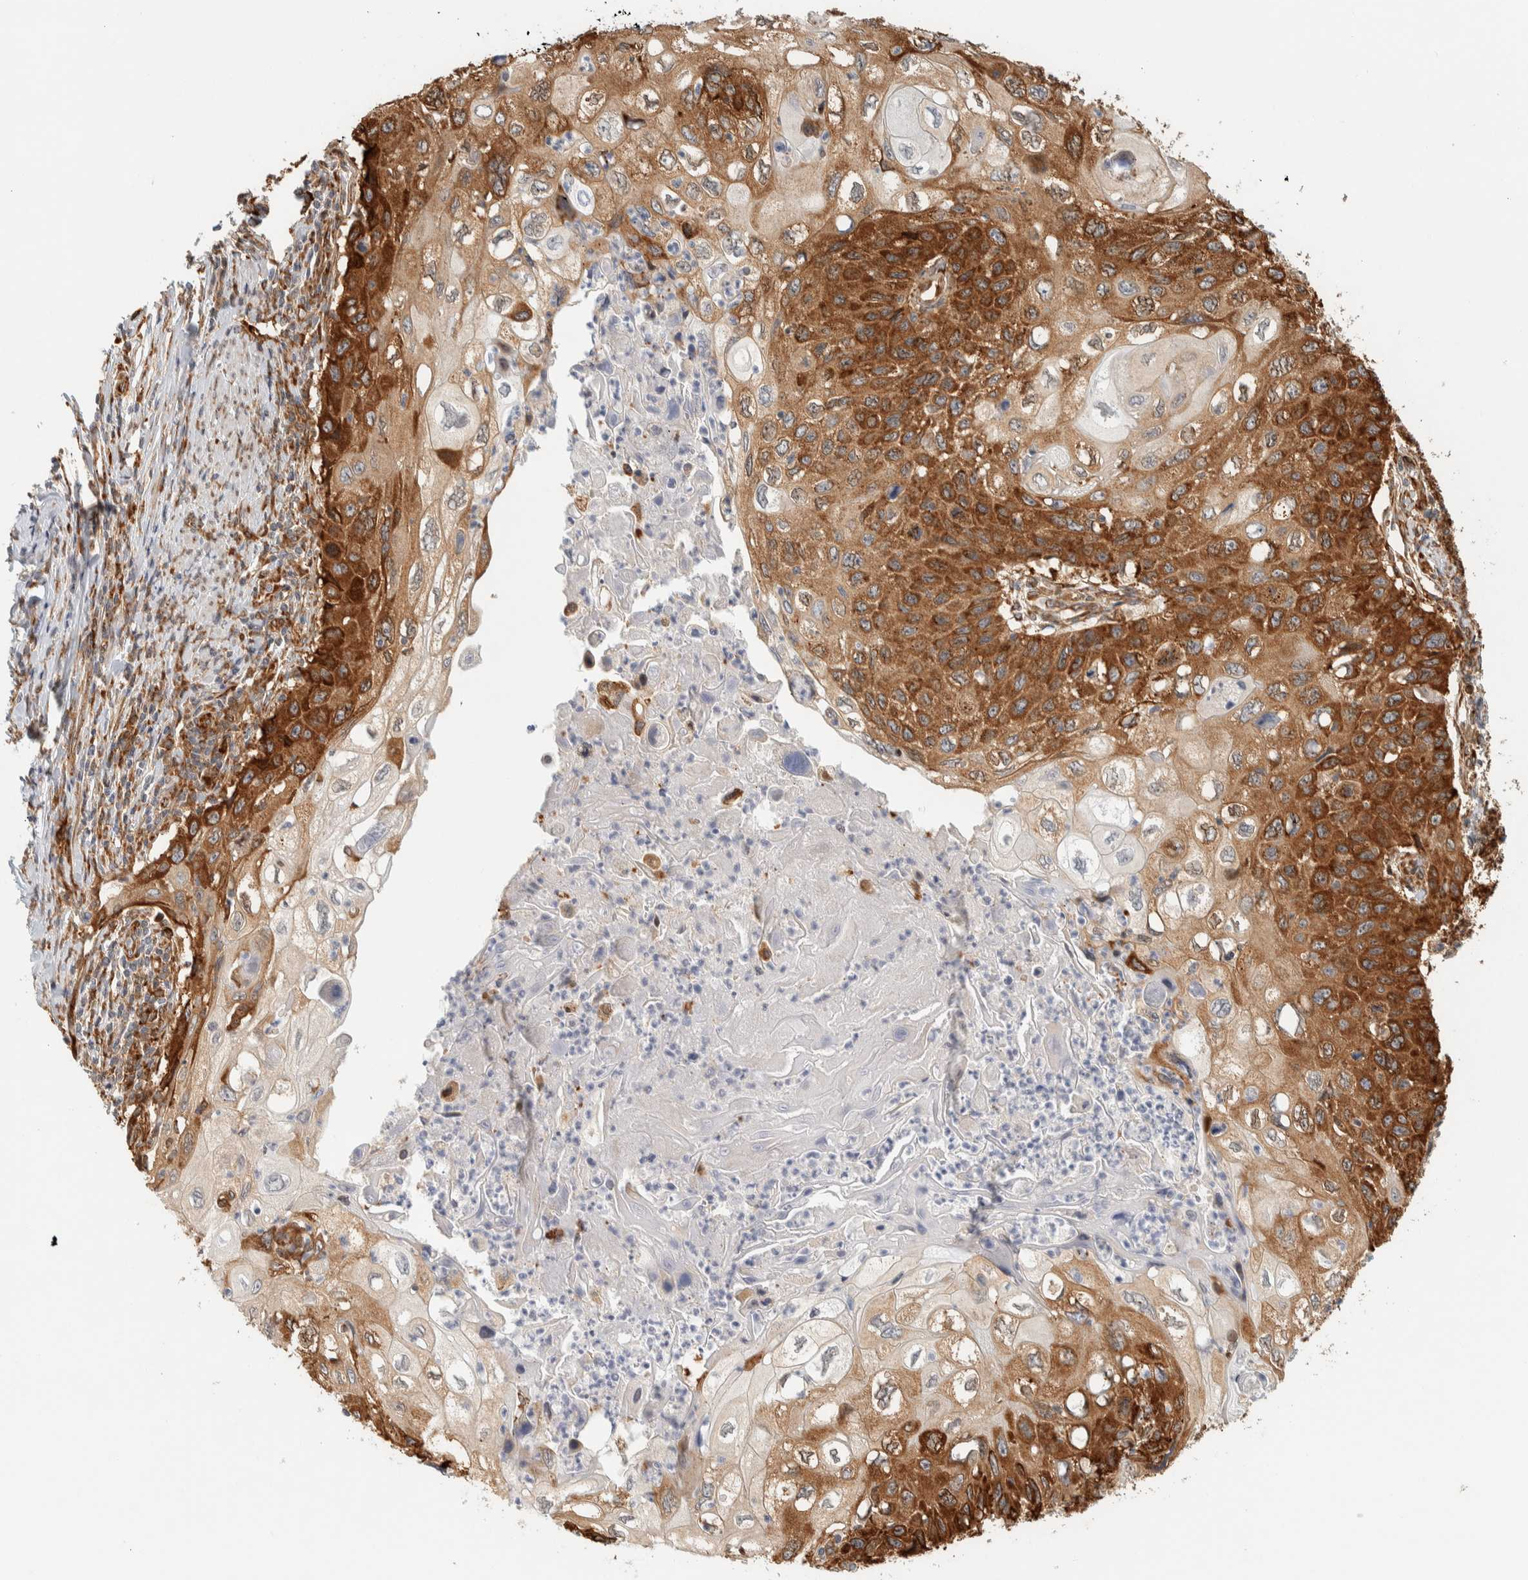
{"staining": {"intensity": "strong", "quantity": ">75%", "location": "cytoplasmic/membranous"}, "tissue": "cervical cancer", "cell_type": "Tumor cells", "image_type": "cancer", "snomed": [{"axis": "morphology", "description": "Squamous cell carcinoma, NOS"}, {"axis": "topography", "description": "Cervix"}], "caption": "Immunohistochemical staining of cervical cancer displays high levels of strong cytoplasmic/membranous expression in approximately >75% of tumor cells. (DAB = brown stain, brightfield microscopy at high magnification).", "gene": "LLGL2", "patient": {"sex": "female", "age": 70}}